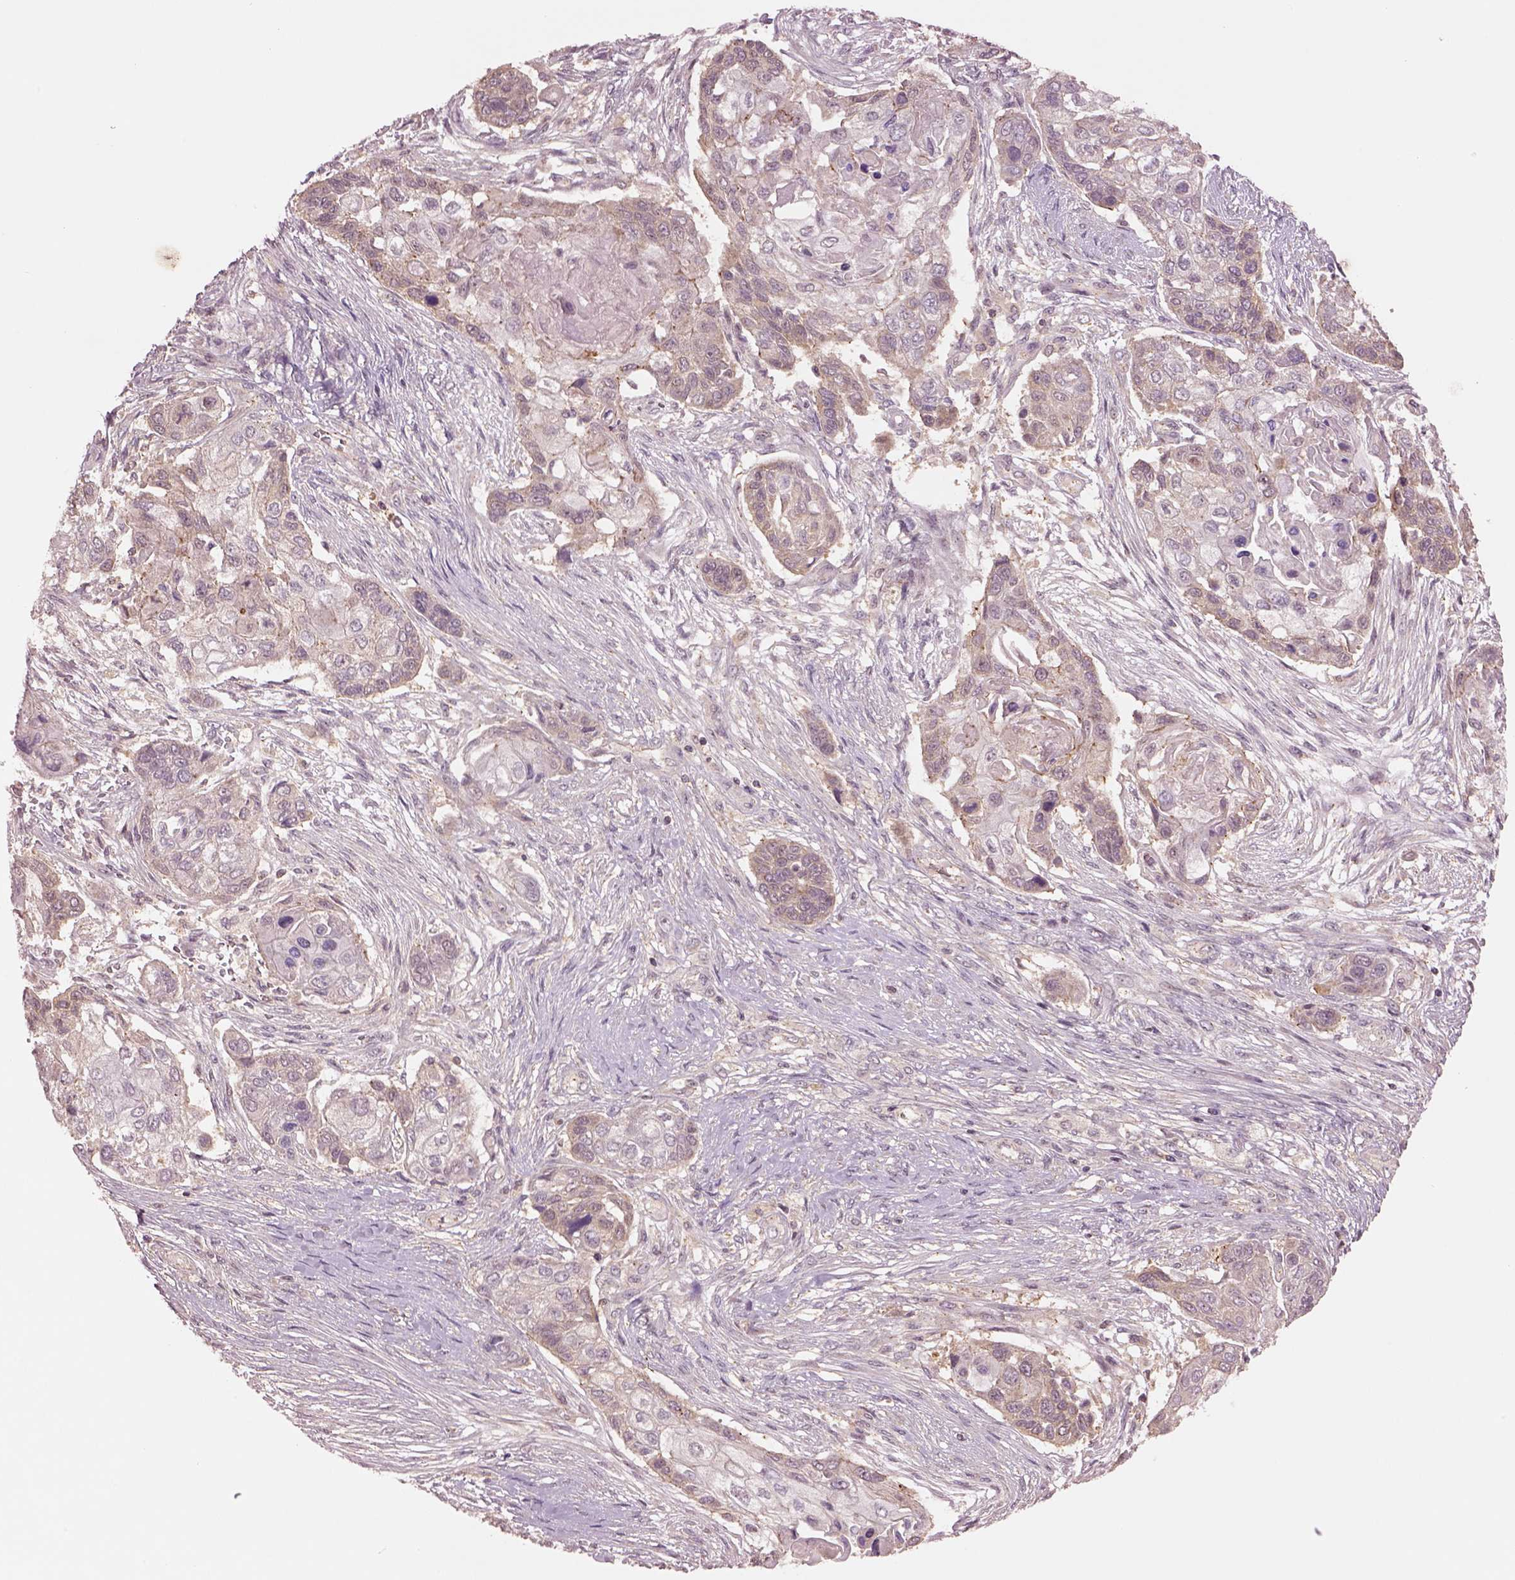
{"staining": {"intensity": "negative", "quantity": "none", "location": "none"}, "tissue": "lung cancer", "cell_type": "Tumor cells", "image_type": "cancer", "snomed": [{"axis": "morphology", "description": "Squamous cell carcinoma, NOS"}, {"axis": "topography", "description": "Lung"}], "caption": "An immunohistochemistry histopathology image of squamous cell carcinoma (lung) is shown. There is no staining in tumor cells of squamous cell carcinoma (lung).", "gene": "MTHFS", "patient": {"sex": "male", "age": 69}}